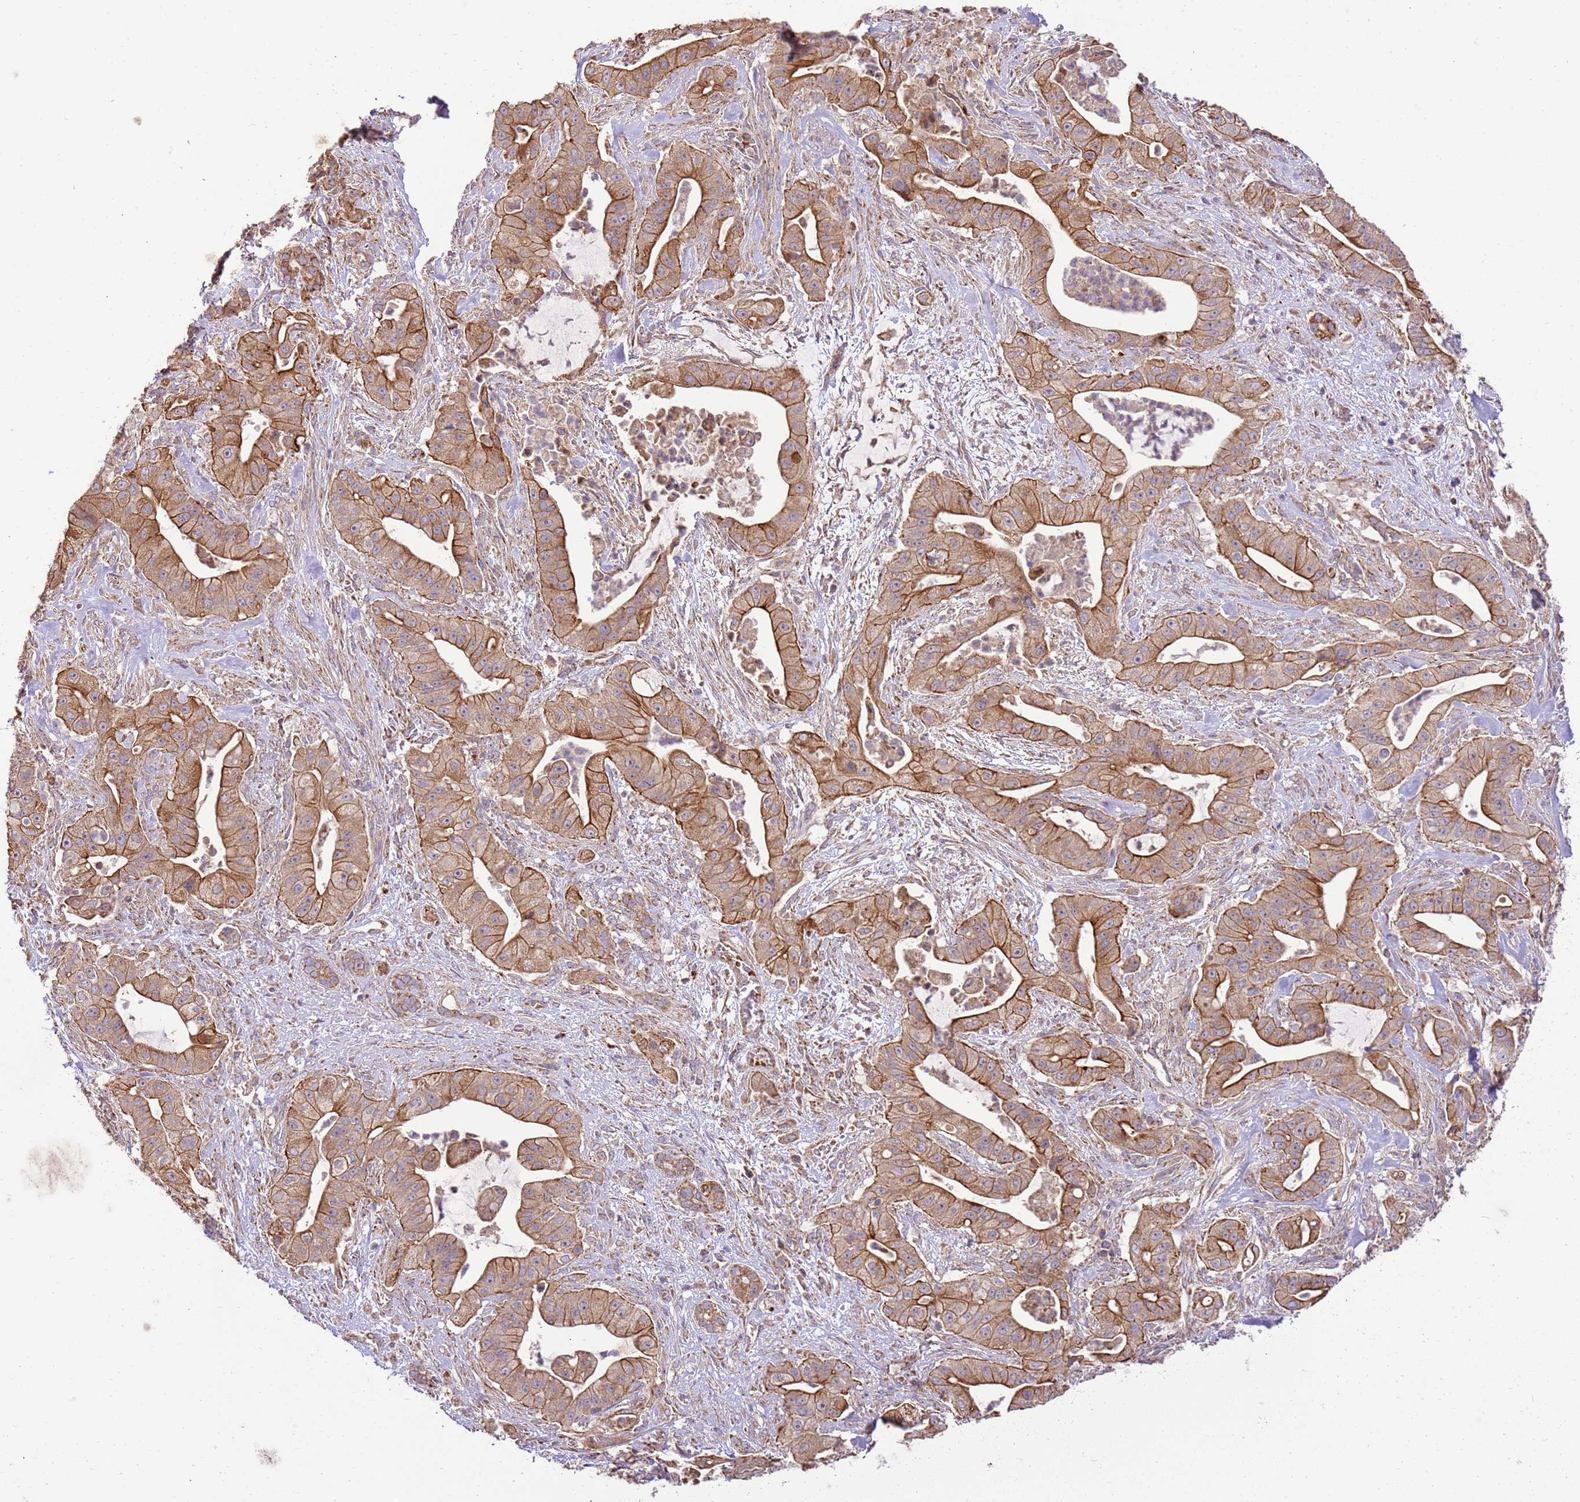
{"staining": {"intensity": "strong", "quantity": ">75%", "location": "cytoplasmic/membranous"}, "tissue": "pancreatic cancer", "cell_type": "Tumor cells", "image_type": "cancer", "snomed": [{"axis": "morphology", "description": "Adenocarcinoma, NOS"}, {"axis": "topography", "description": "Pancreas"}], "caption": "Protein expression analysis of pancreatic cancer exhibits strong cytoplasmic/membranous expression in approximately >75% of tumor cells. The protein of interest is shown in brown color, while the nuclei are stained blue.", "gene": "SPATA2L", "patient": {"sex": "male", "age": 57}}